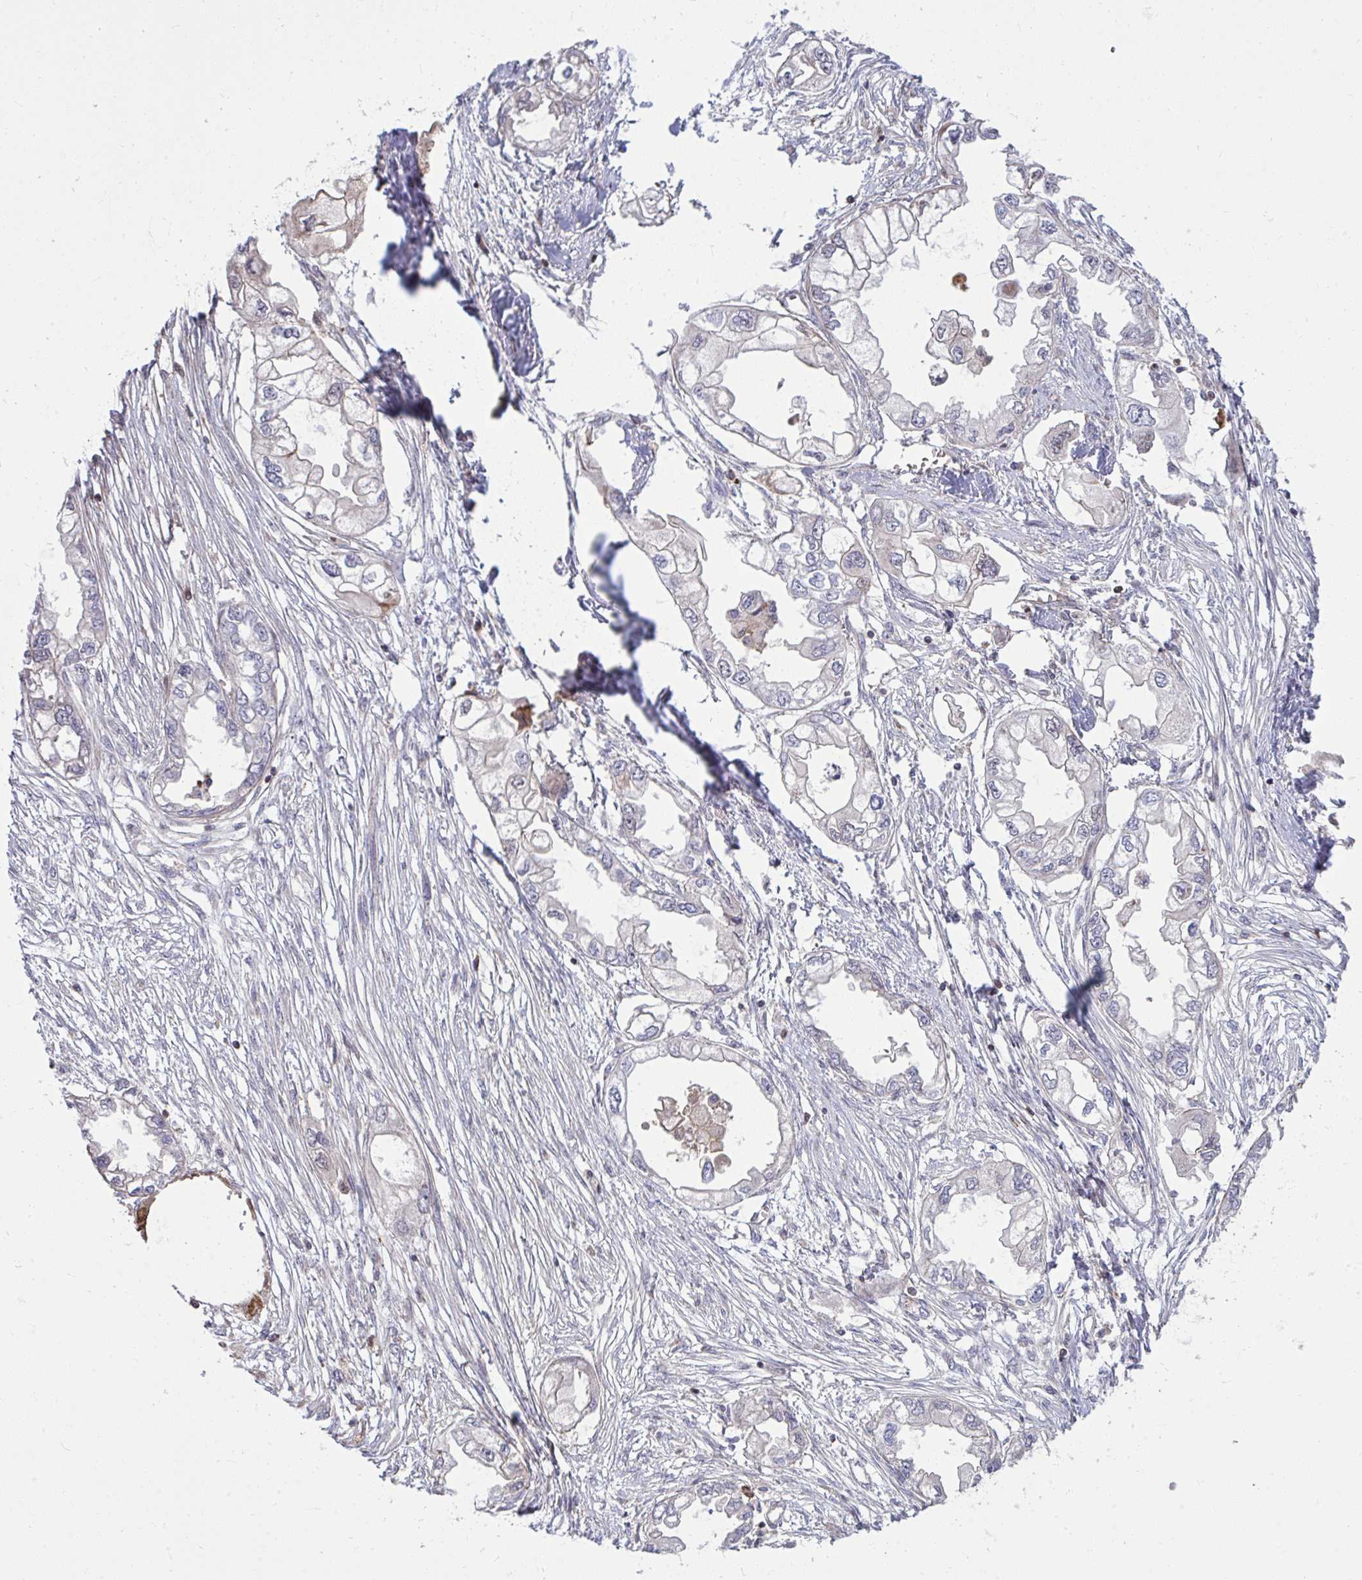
{"staining": {"intensity": "negative", "quantity": "none", "location": "none"}, "tissue": "endometrial cancer", "cell_type": "Tumor cells", "image_type": "cancer", "snomed": [{"axis": "morphology", "description": "Adenocarcinoma, NOS"}, {"axis": "morphology", "description": "Adenocarcinoma, metastatic, NOS"}, {"axis": "topography", "description": "Adipose tissue"}, {"axis": "topography", "description": "Endometrium"}], "caption": "An immunohistochemistry (IHC) image of endometrial cancer is shown. There is no staining in tumor cells of endometrial cancer.", "gene": "ZSCAN9", "patient": {"sex": "female", "age": 67}}